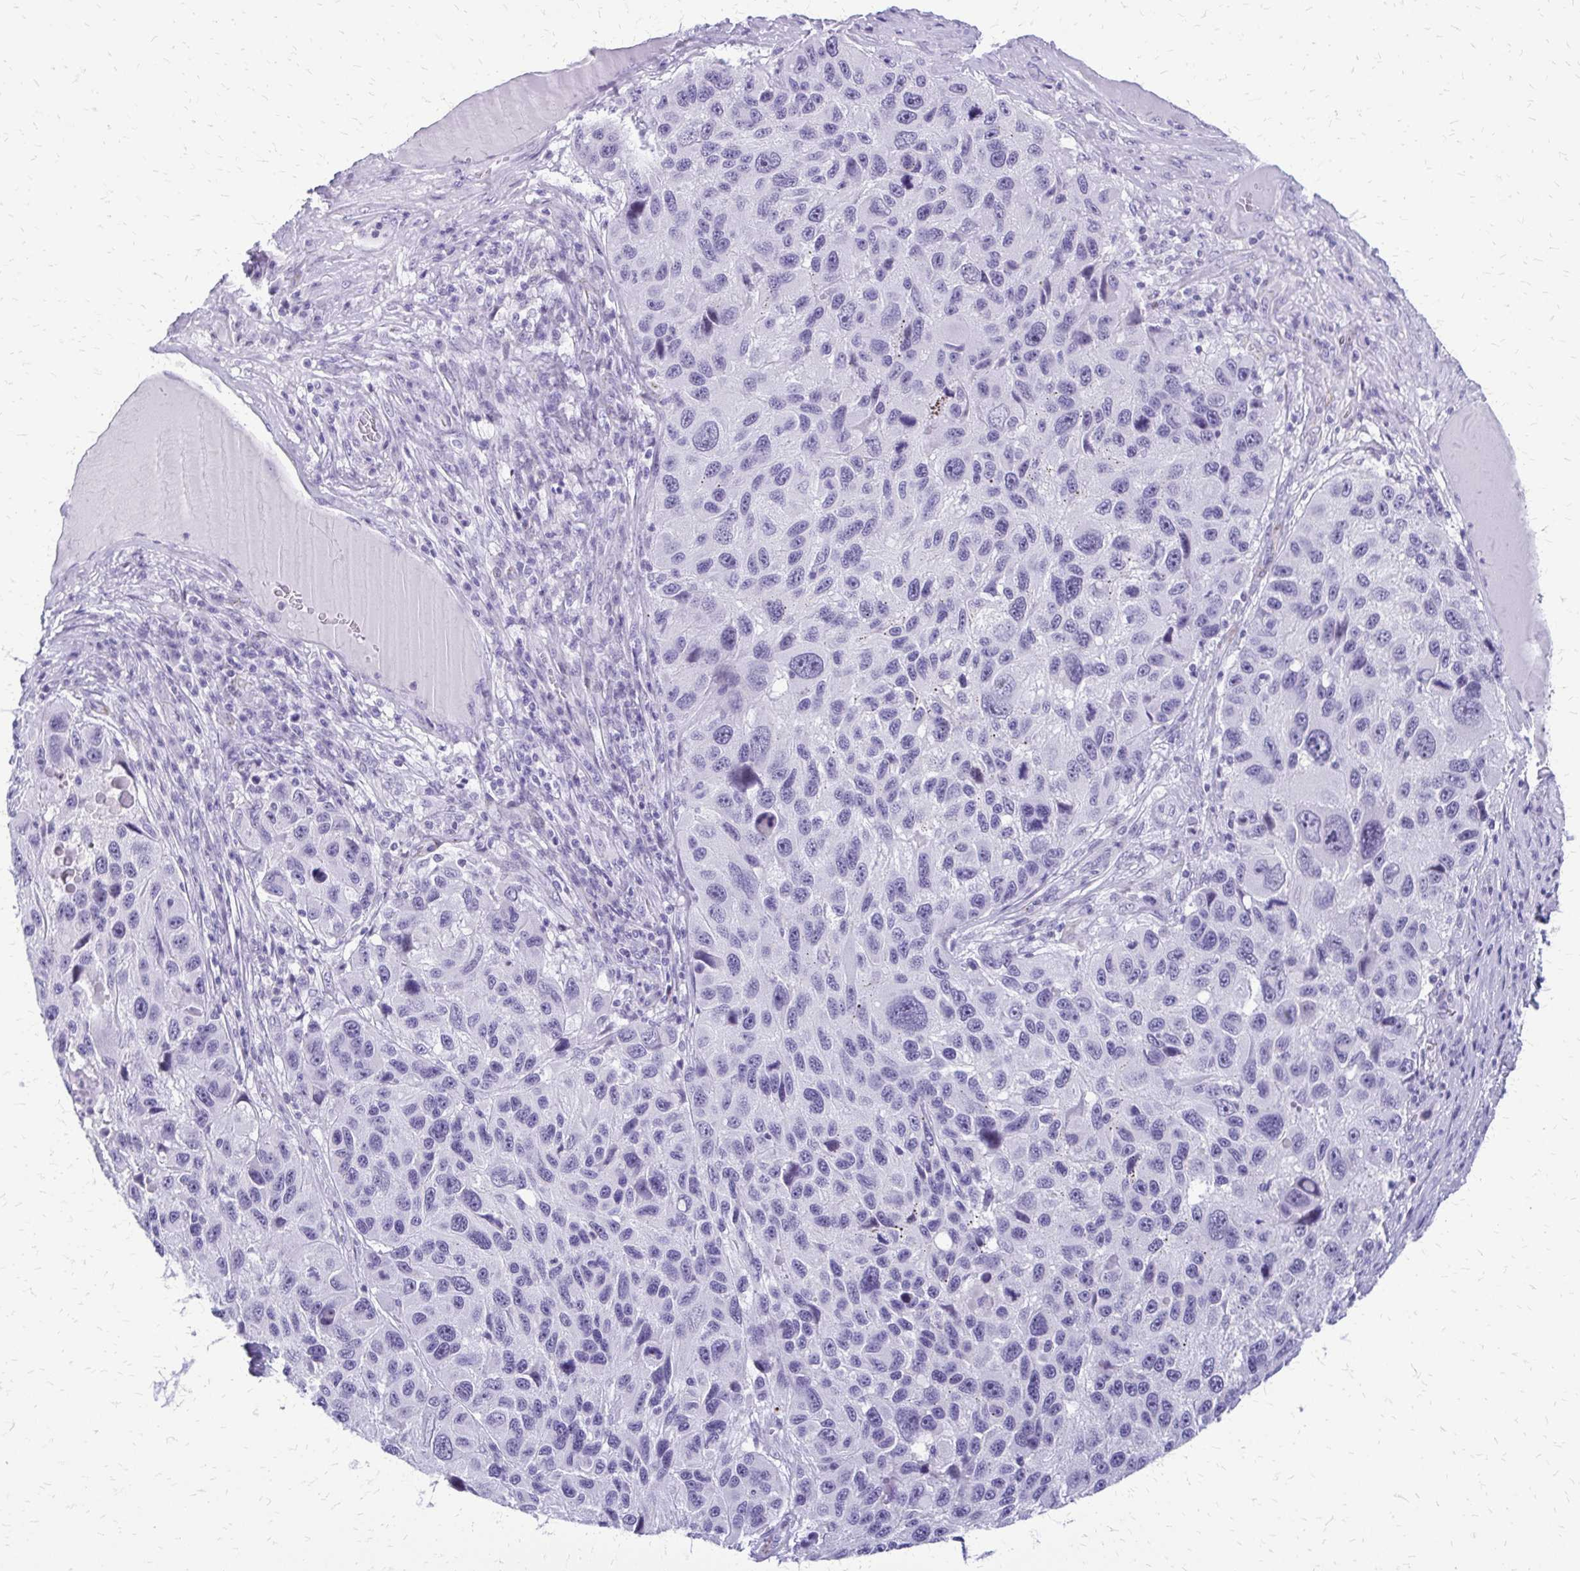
{"staining": {"intensity": "negative", "quantity": "none", "location": "none"}, "tissue": "melanoma", "cell_type": "Tumor cells", "image_type": "cancer", "snomed": [{"axis": "morphology", "description": "Malignant melanoma, NOS"}, {"axis": "topography", "description": "Skin"}], "caption": "High power microscopy micrograph of an IHC photomicrograph of melanoma, revealing no significant positivity in tumor cells.", "gene": "FAM162B", "patient": {"sex": "male", "age": 53}}